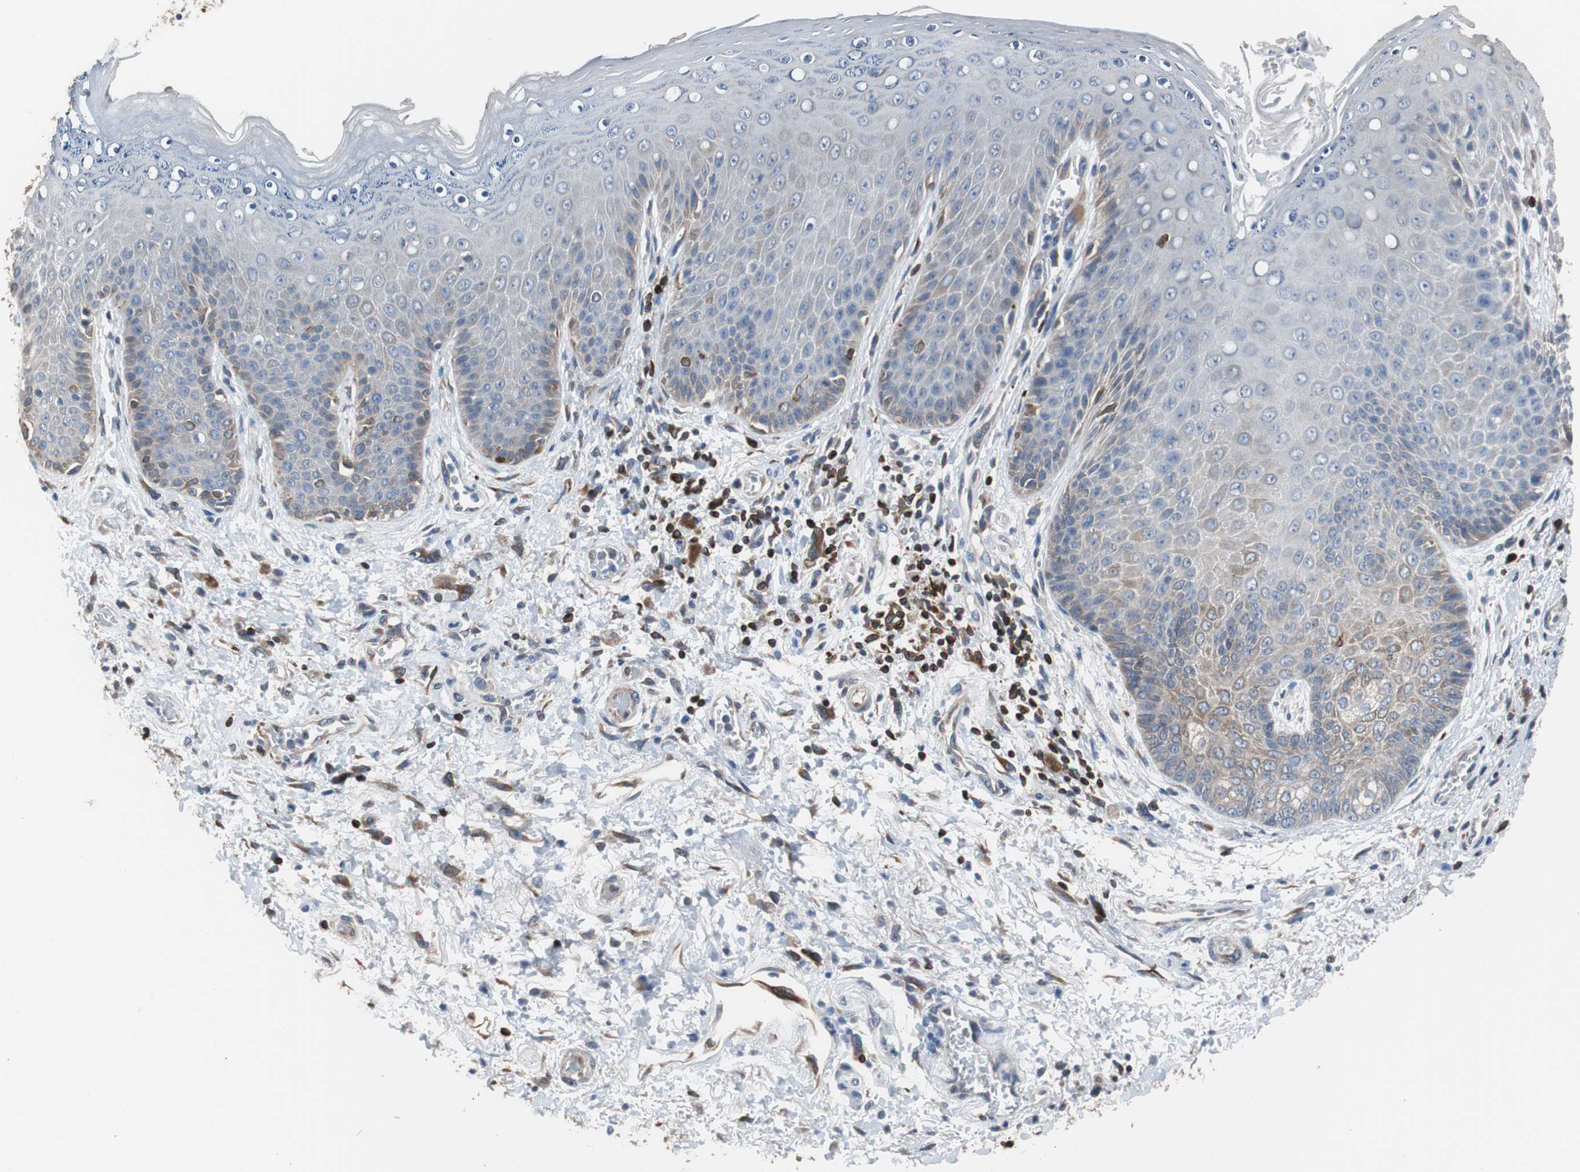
{"staining": {"intensity": "weak", "quantity": "<25%", "location": "cytoplasmic/membranous"}, "tissue": "skin", "cell_type": "Epidermal cells", "image_type": "normal", "snomed": [{"axis": "morphology", "description": "Normal tissue, NOS"}, {"axis": "topography", "description": "Anal"}], "caption": "A high-resolution histopathology image shows immunohistochemistry staining of unremarkable skin, which displays no significant expression in epidermal cells.", "gene": "PBXIP1", "patient": {"sex": "female", "age": 46}}